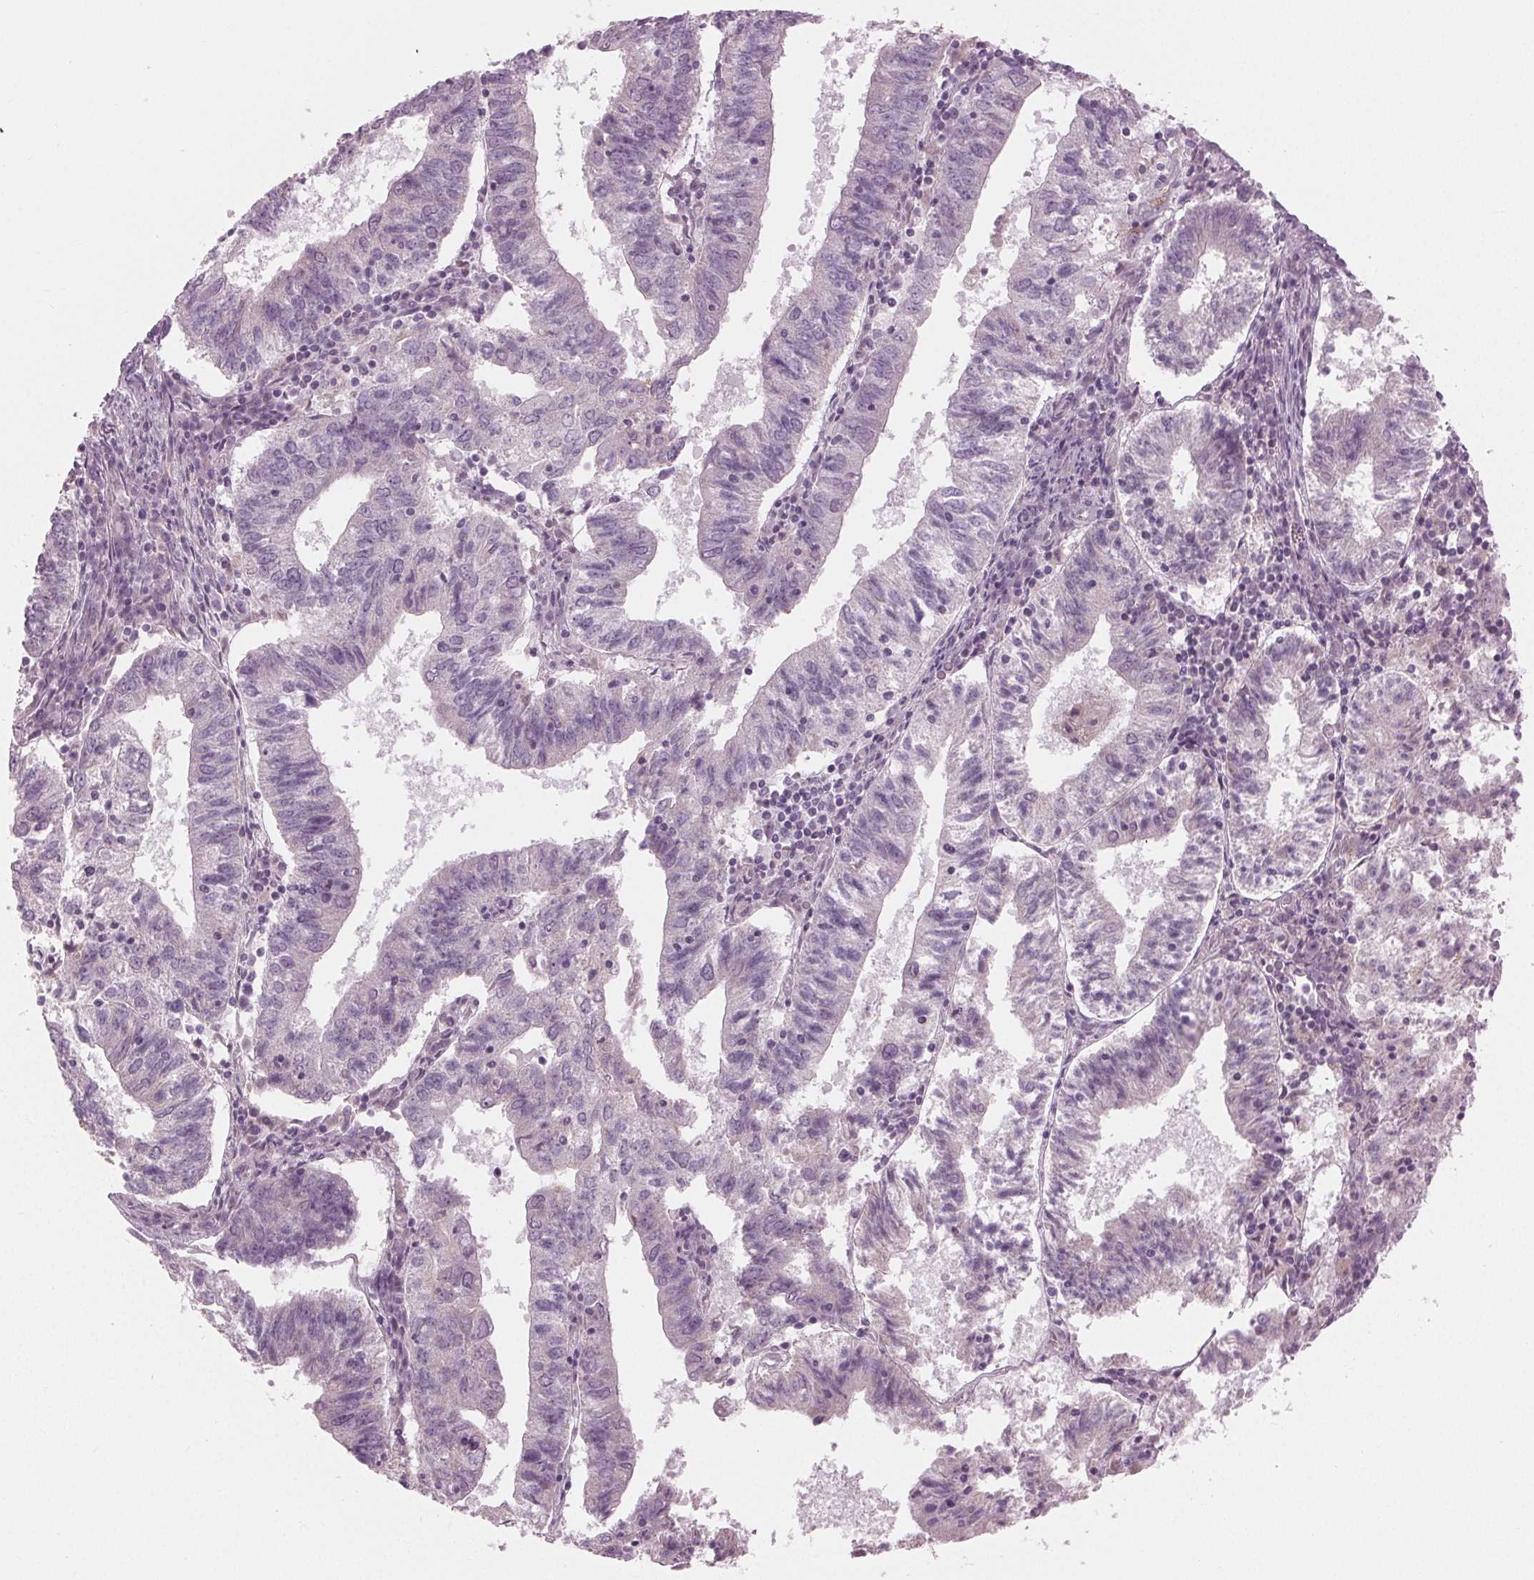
{"staining": {"intensity": "moderate", "quantity": "<25%", "location": "cytoplasmic/membranous"}, "tissue": "endometrial cancer", "cell_type": "Tumor cells", "image_type": "cancer", "snomed": [{"axis": "morphology", "description": "Adenocarcinoma, NOS"}, {"axis": "topography", "description": "Endometrium"}], "caption": "Human endometrial cancer (adenocarcinoma) stained for a protein (brown) shows moderate cytoplasmic/membranous positive expression in approximately <25% of tumor cells.", "gene": "PRAP1", "patient": {"sex": "female", "age": 82}}